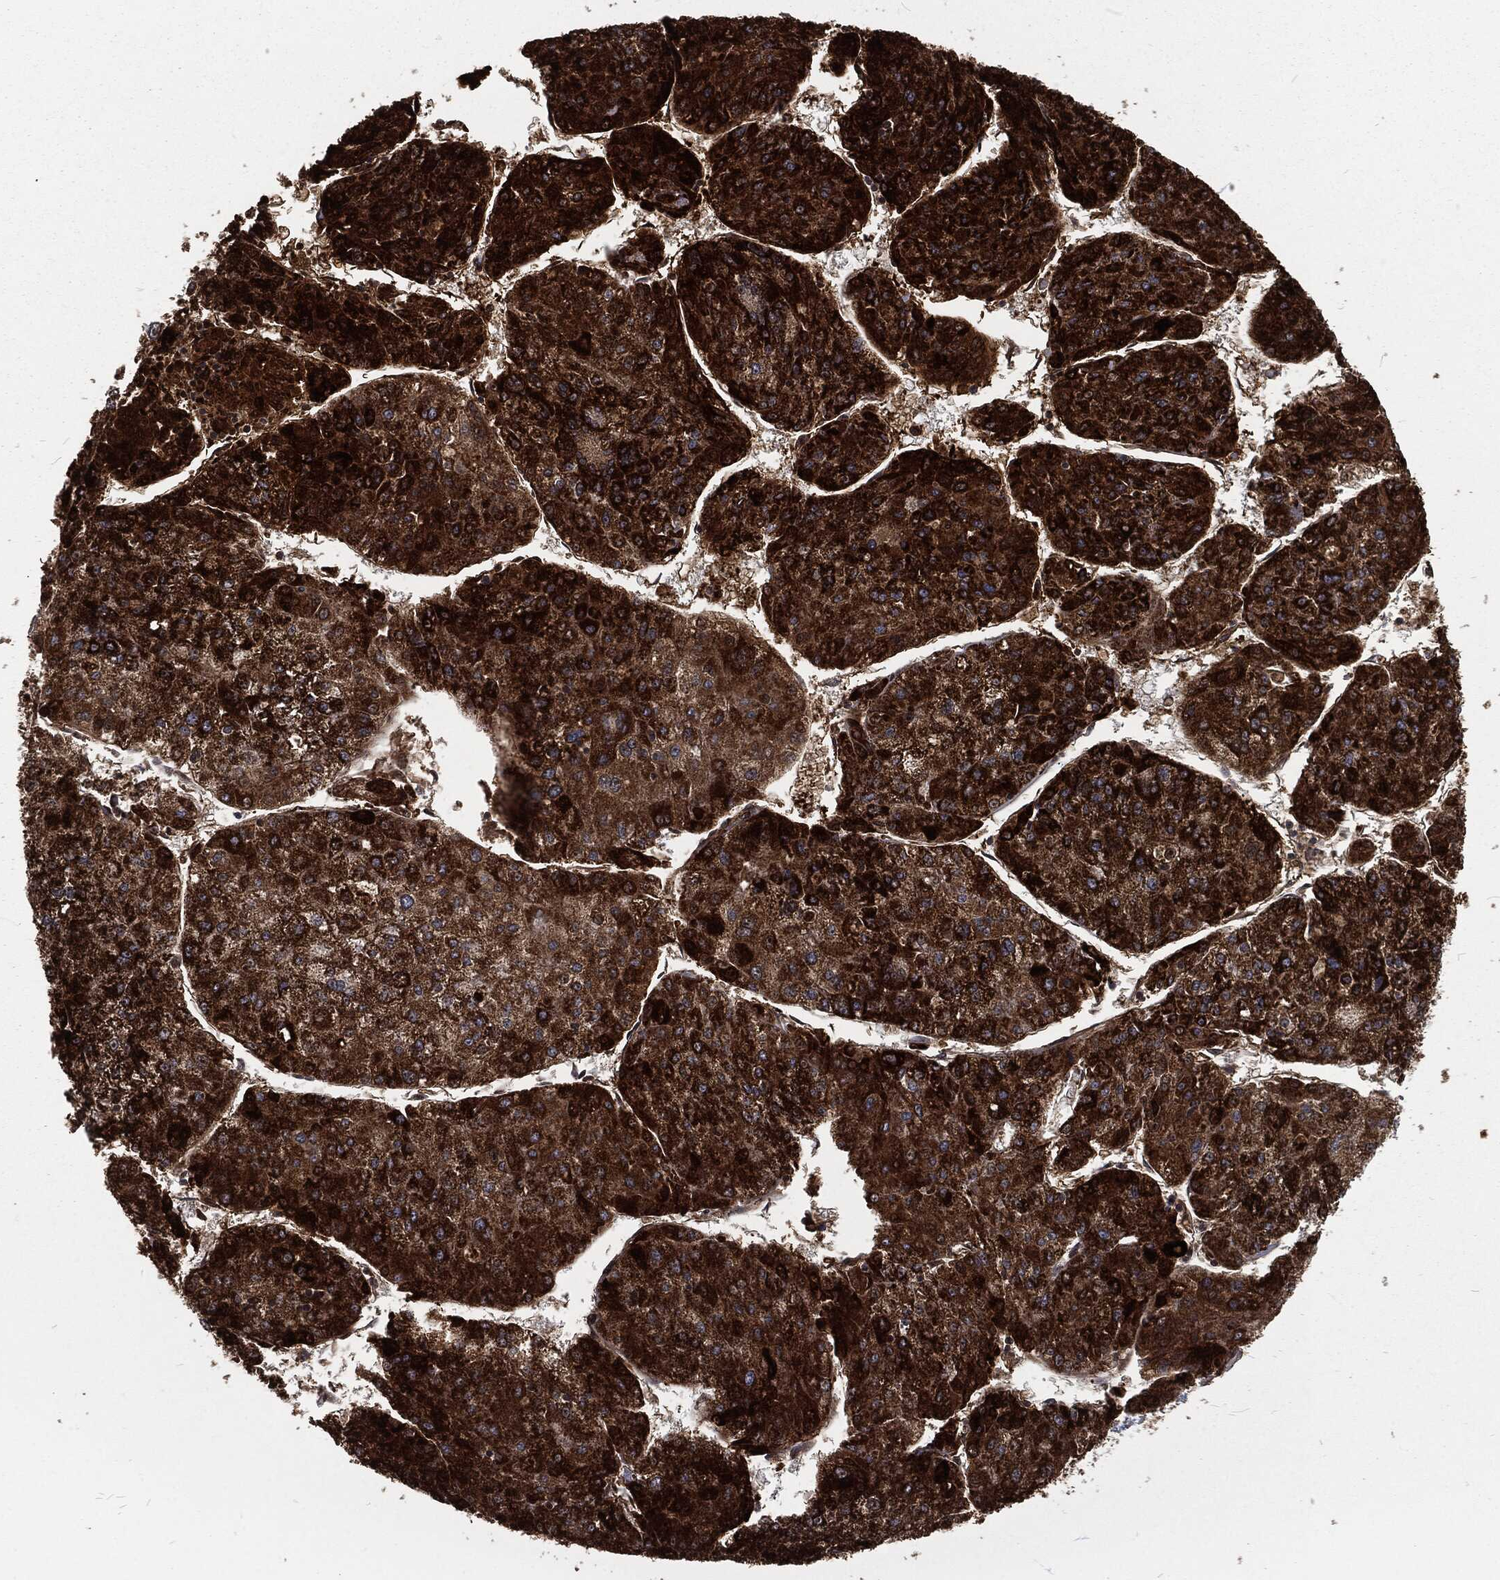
{"staining": {"intensity": "strong", "quantity": ">75%", "location": "cytoplasmic/membranous"}, "tissue": "liver cancer", "cell_type": "Tumor cells", "image_type": "cancer", "snomed": [{"axis": "morphology", "description": "Carcinoma, Hepatocellular, NOS"}, {"axis": "topography", "description": "Liver"}], "caption": "A high amount of strong cytoplasmic/membranous staining is seen in about >75% of tumor cells in liver cancer tissue.", "gene": "RFTN1", "patient": {"sex": "male", "age": 43}}